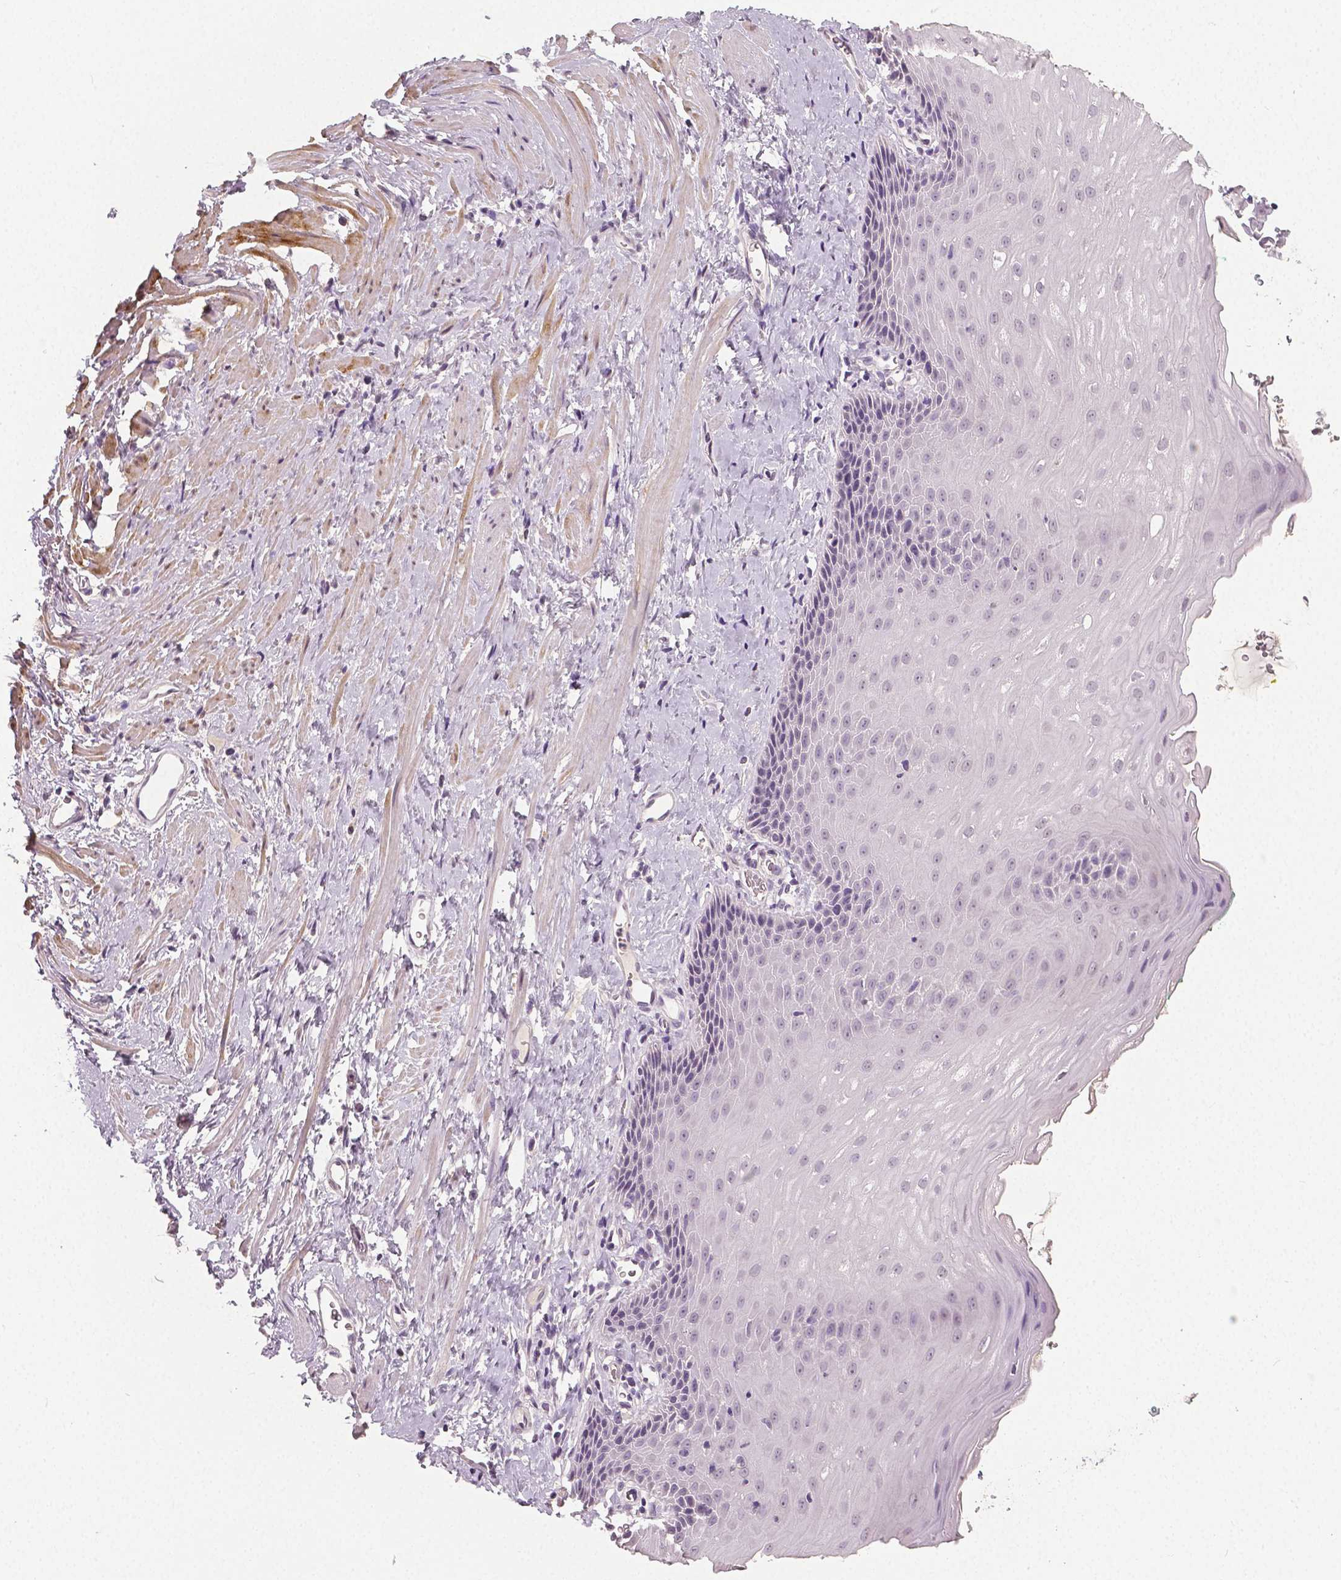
{"staining": {"intensity": "negative", "quantity": "none", "location": "none"}, "tissue": "esophagus", "cell_type": "Squamous epithelial cells", "image_type": "normal", "snomed": [{"axis": "morphology", "description": "Normal tissue, NOS"}, {"axis": "topography", "description": "Esophagus"}], "caption": "DAB (3,3'-diaminobenzidine) immunohistochemical staining of benign esophagus exhibits no significant positivity in squamous epithelial cells. The staining is performed using DAB brown chromogen with nuclei counter-stained in using hematoxylin.", "gene": "NECAB1", "patient": {"sex": "male", "age": 64}}